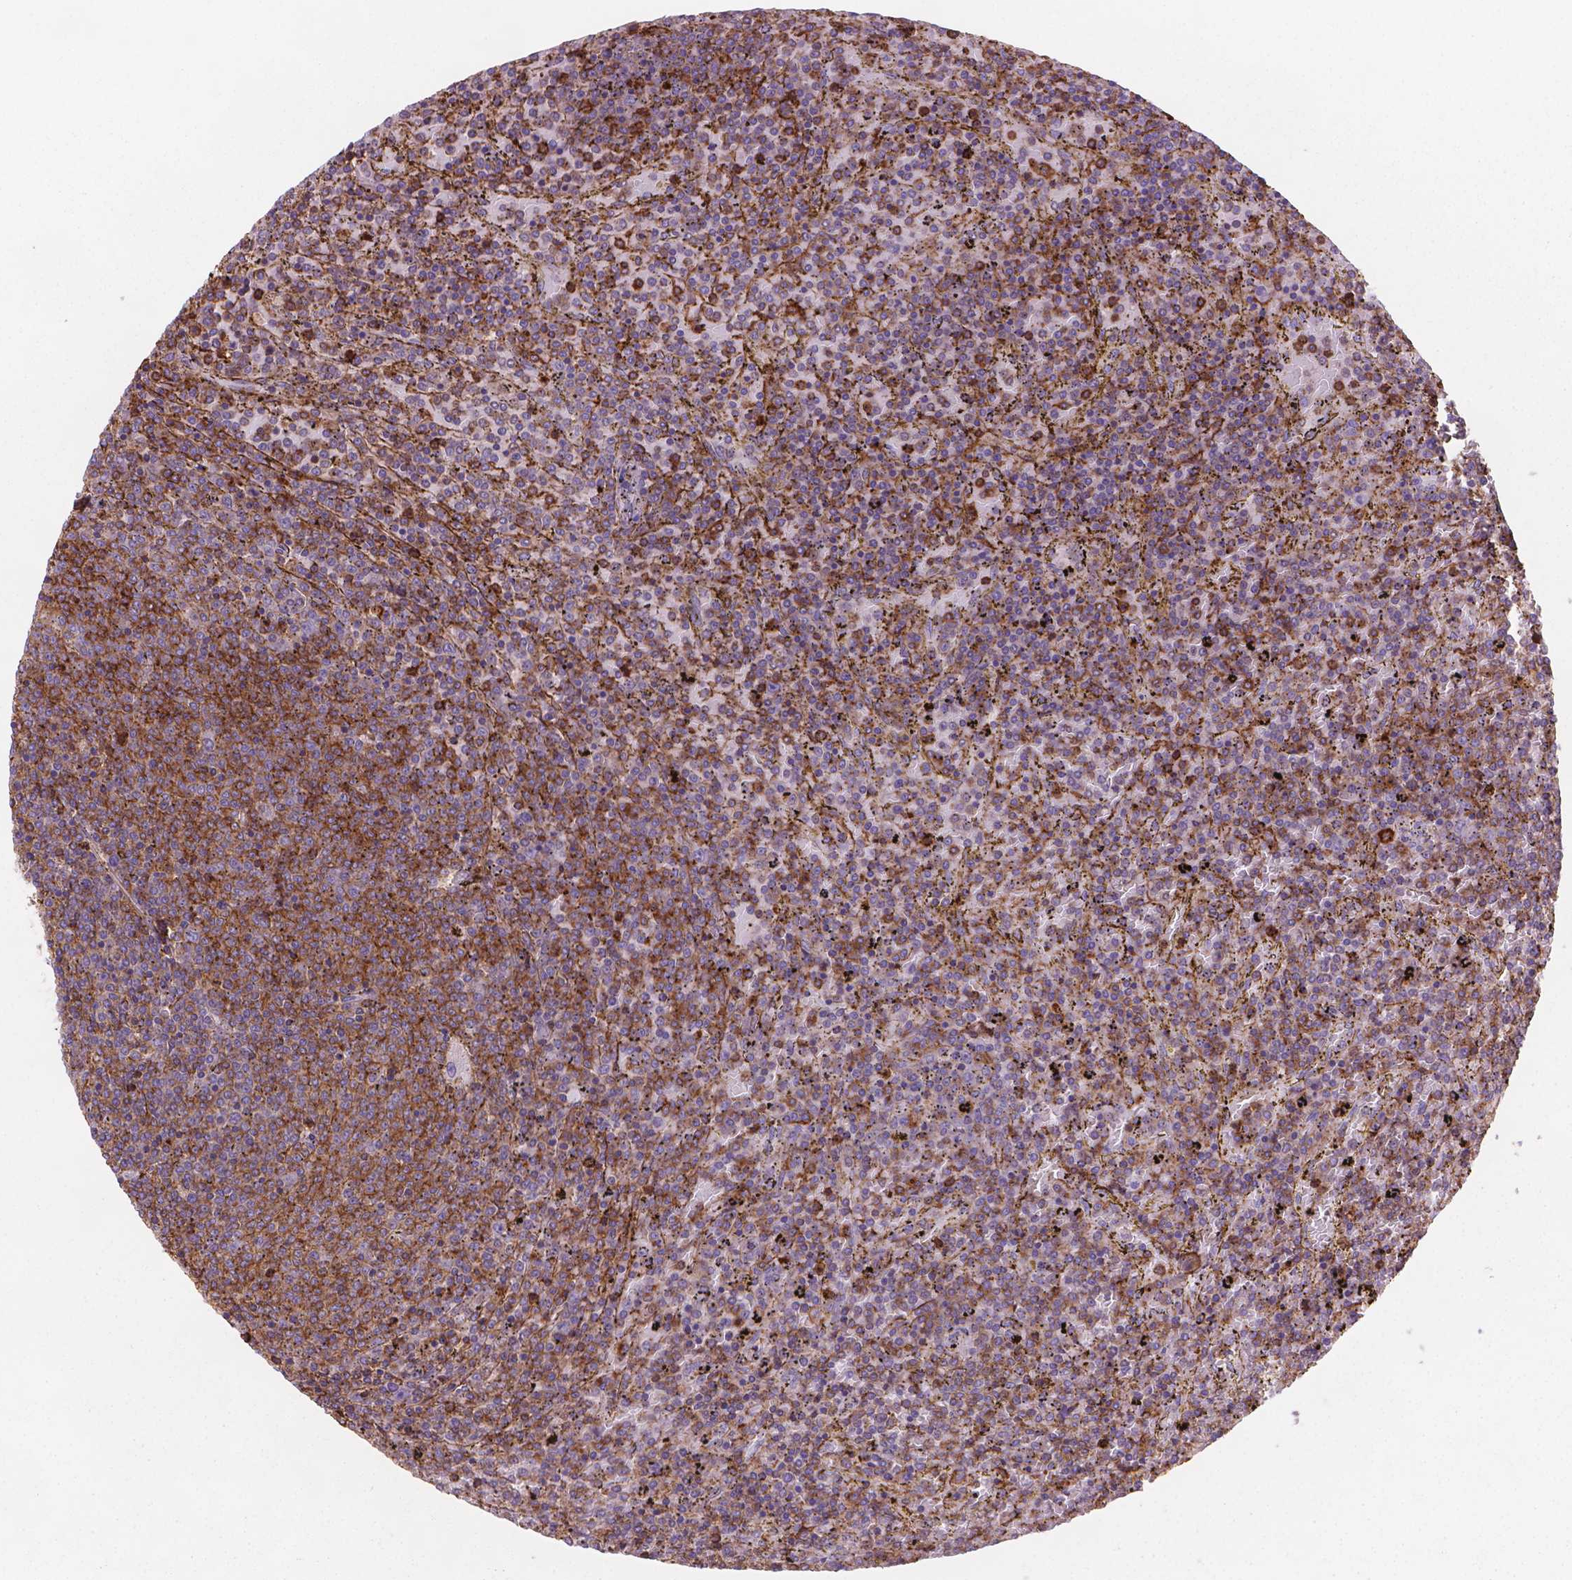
{"staining": {"intensity": "moderate", "quantity": "<25%", "location": "cytoplasmic/membranous"}, "tissue": "lymphoma", "cell_type": "Tumor cells", "image_type": "cancer", "snomed": [{"axis": "morphology", "description": "Malignant lymphoma, non-Hodgkin's type, Low grade"}, {"axis": "topography", "description": "Spleen"}], "caption": "IHC micrograph of neoplastic tissue: low-grade malignant lymphoma, non-Hodgkin's type stained using immunohistochemistry reveals low levels of moderate protein expression localized specifically in the cytoplasmic/membranous of tumor cells, appearing as a cytoplasmic/membranous brown color.", "gene": "PATJ", "patient": {"sex": "female", "age": 77}}